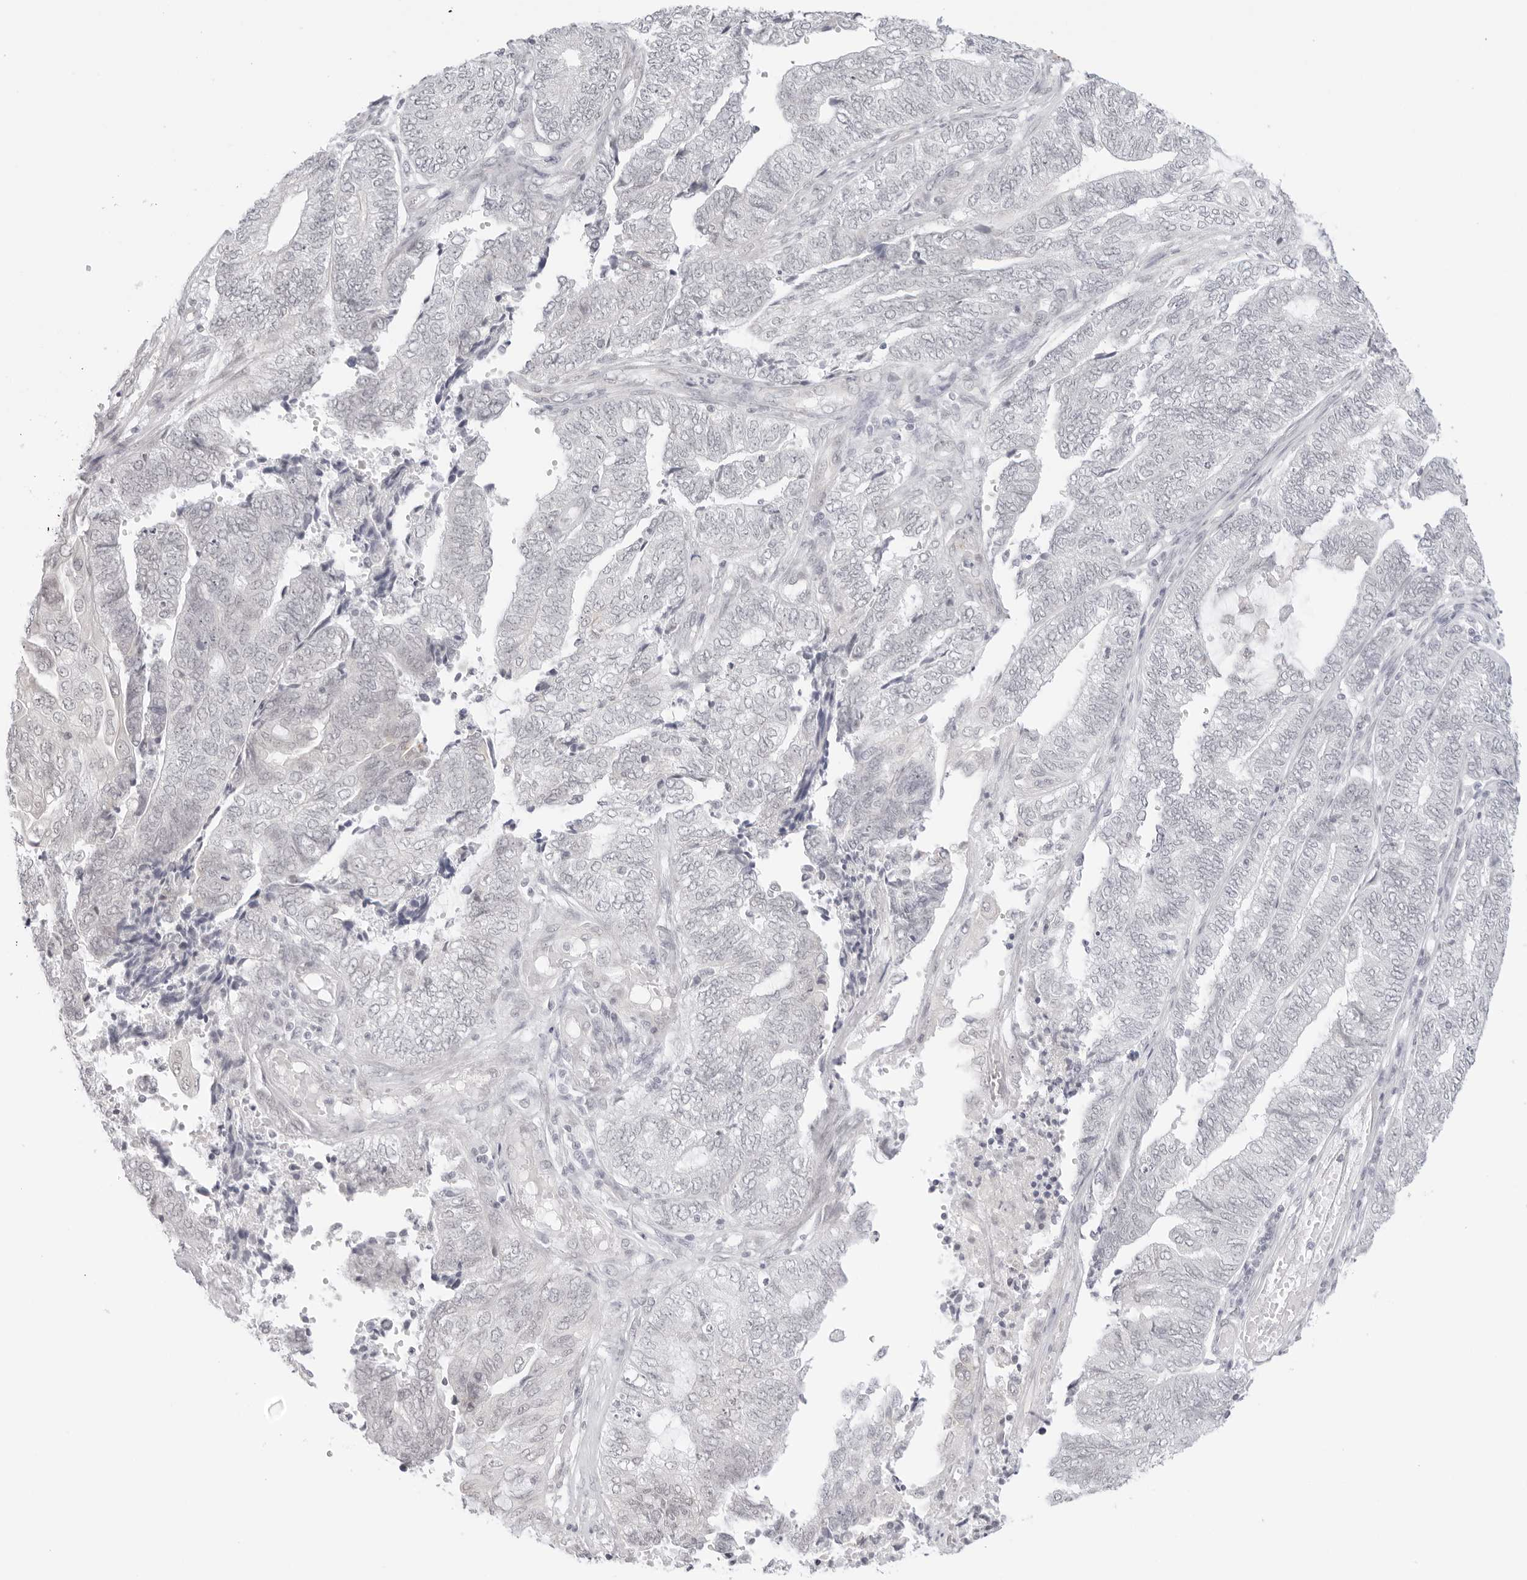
{"staining": {"intensity": "negative", "quantity": "none", "location": "none"}, "tissue": "endometrial cancer", "cell_type": "Tumor cells", "image_type": "cancer", "snomed": [{"axis": "morphology", "description": "Adenocarcinoma, NOS"}, {"axis": "topography", "description": "Uterus"}, {"axis": "topography", "description": "Endometrium"}], "caption": "A high-resolution photomicrograph shows IHC staining of endometrial adenocarcinoma, which reveals no significant expression in tumor cells.", "gene": "MED18", "patient": {"sex": "female", "age": 70}}